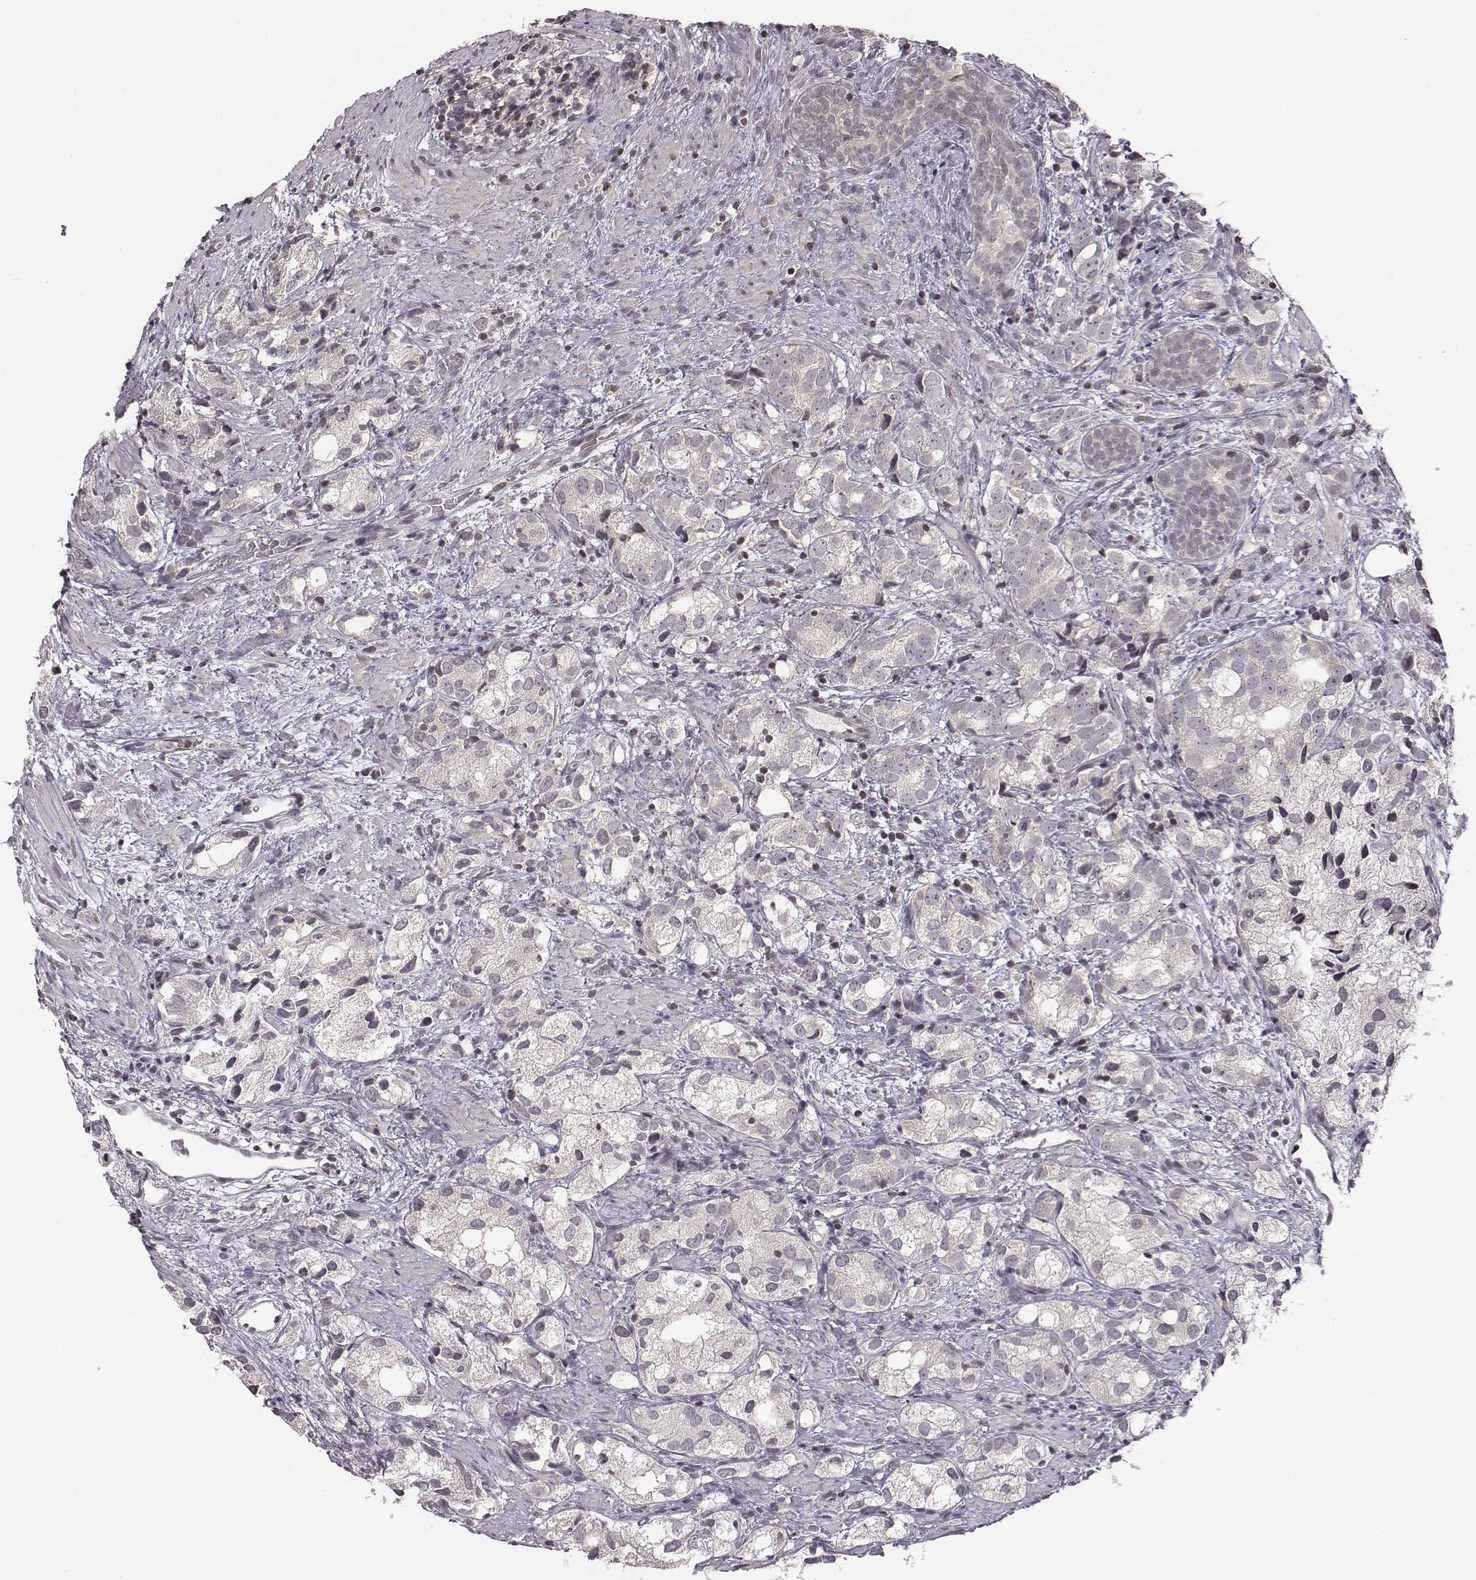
{"staining": {"intensity": "negative", "quantity": "none", "location": "none"}, "tissue": "prostate cancer", "cell_type": "Tumor cells", "image_type": "cancer", "snomed": [{"axis": "morphology", "description": "Adenocarcinoma, High grade"}, {"axis": "topography", "description": "Prostate"}], "caption": "Prostate high-grade adenocarcinoma was stained to show a protein in brown. There is no significant staining in tumor cells.", "gene": "GRM4", "patient": {"sex": "male", "age": 82}}